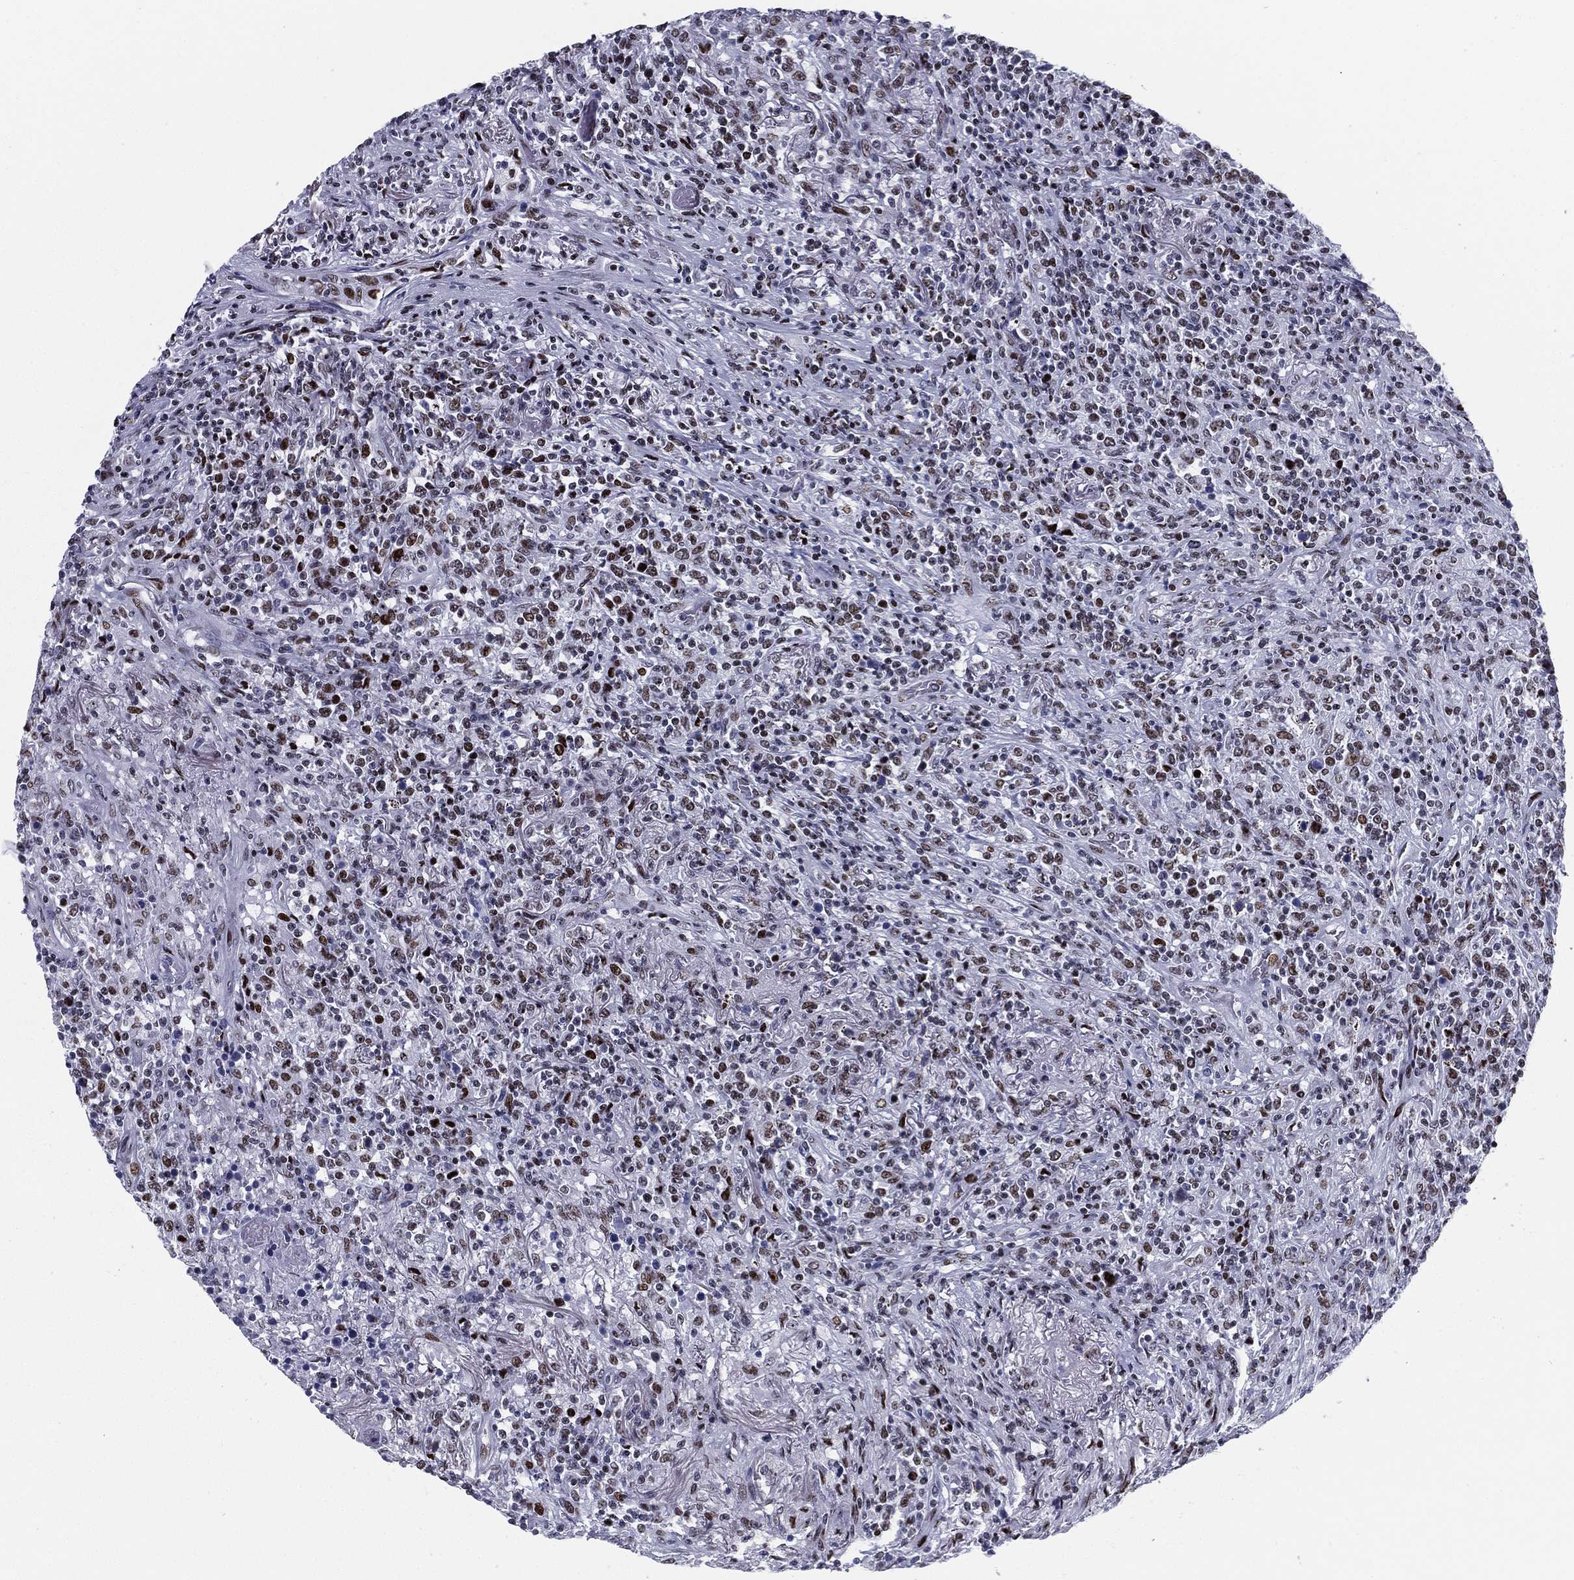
{"staining": {"intensity": "moderate", "quantity": "25%-75%", "location": "nuclear"}, "tissue": "lymphoma", "cell_type": "Tumor cells", "image_type": "cancer", "snomed": [{"axis": "morphology", "description": "Malignant lymphoma, non-Hodgkin's type, High grade"}, {"axis": "topography", "description": "Lung"}], "caption": "IHC histopathology image of lymphoma stained for a protein (brown), which demonstrates medium levels of moderate nuclear positivity in about 25%-75% of tumor cells.", "gene": "CYB561D2", "patient": {"sex": "male", "age": 79}}